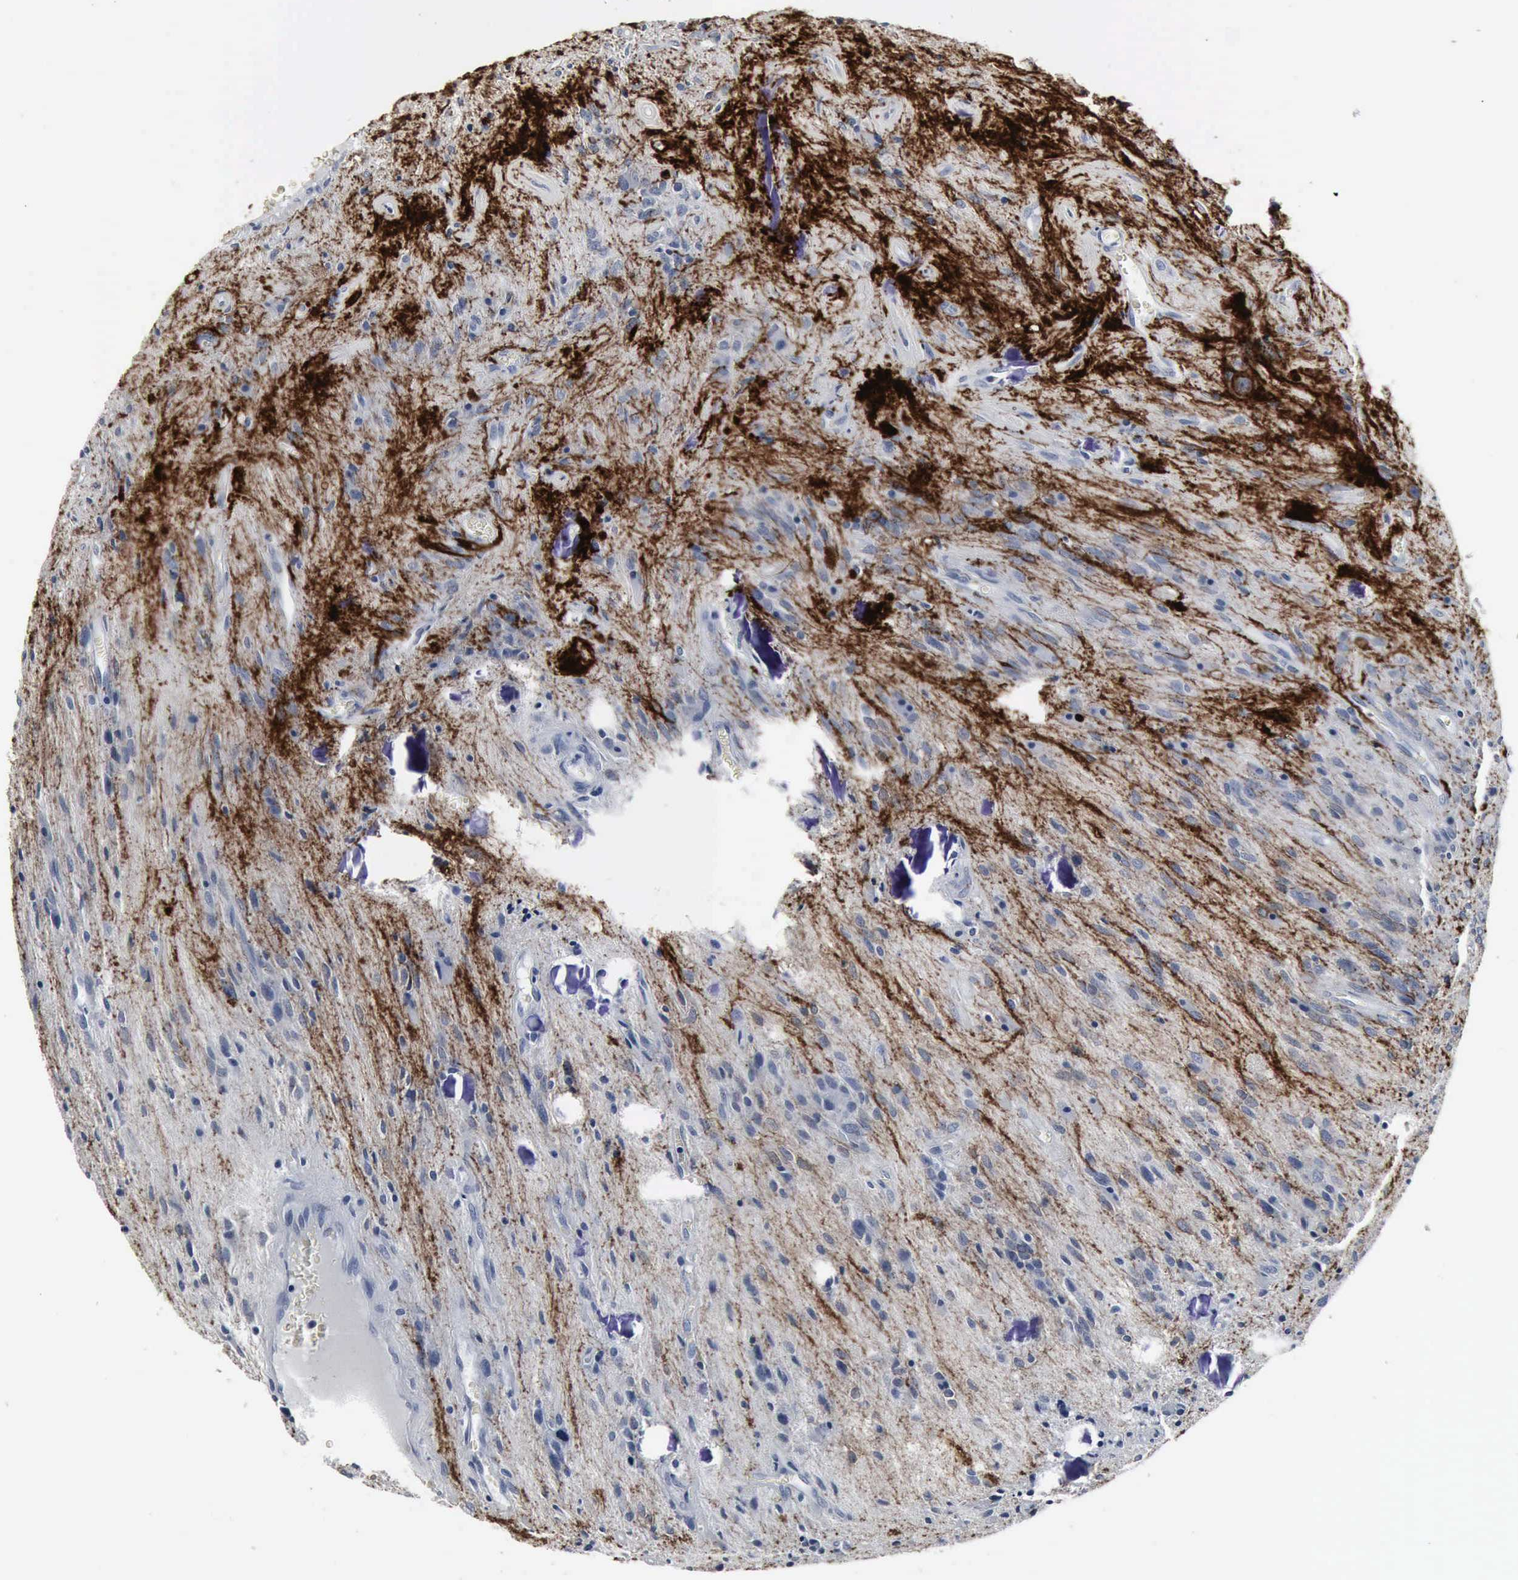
{"staining": {"intensity": "negative", "quantity": "none", "location": "none"}, "tissue": "glioma", "cell_type": "Tumor cells", "image_type": "cancer", "snomed": [{"axis": "morphology", "description": "Glioma, malignant, Low grade"}, {"axis": "topography", "description": "Brain"}], "caption": "High magnification brightfield microscopy of low-grade glioma (malignant) stained with DAB (brown) and counterstained with hematoxylin (blue): tumor cells show no significant positivity.", "gene": "SNAP25", "patient": {"sex": "female", "age": 15}}